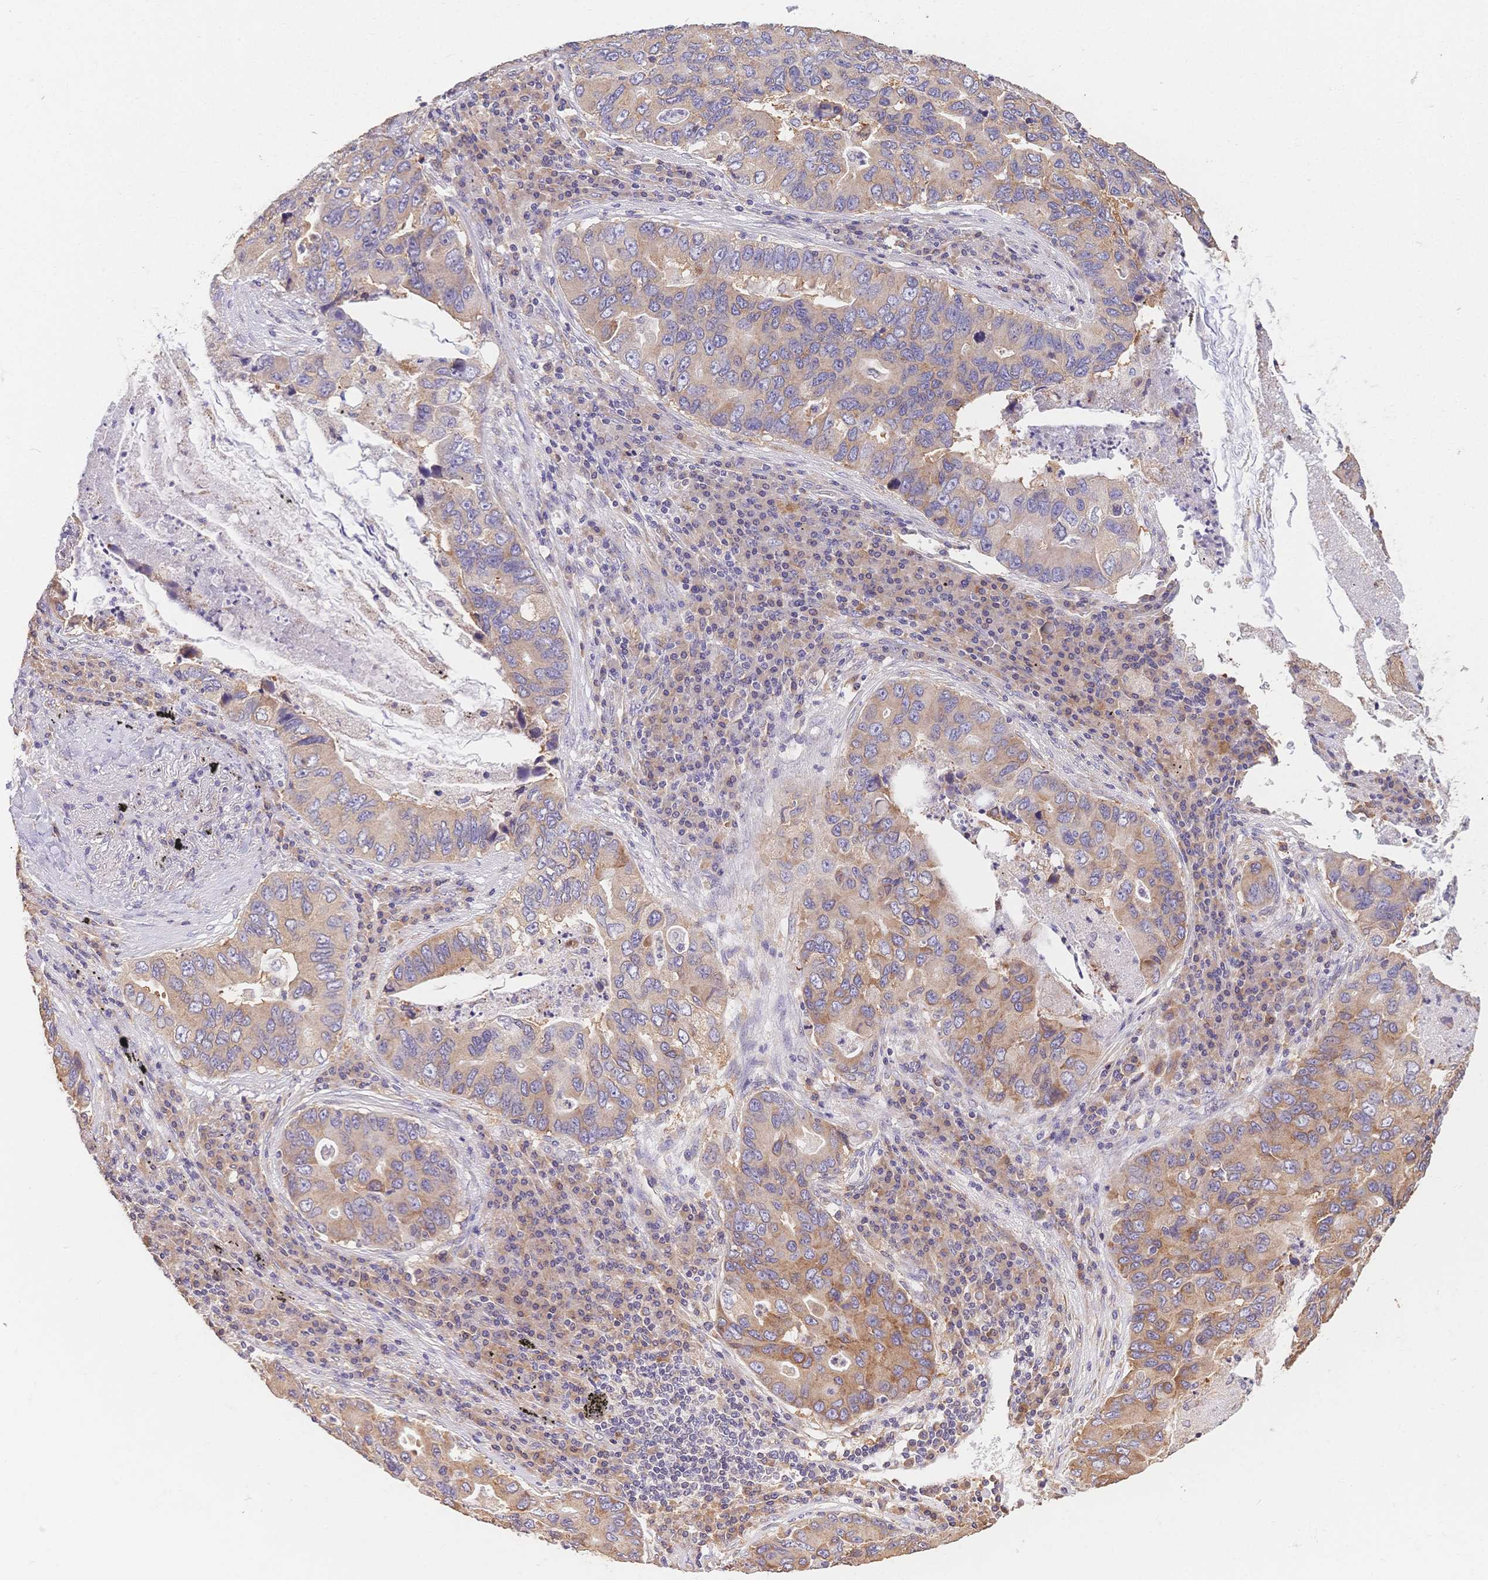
{"staining": {"intensity": "moderate", "quantity": "25%-75%", "location": "cytoplasmic/membranous"}, "tissue": "lung cancer", "cell_type": "Tumor cells", "image_type": "cancer", "snomed": [{"axis": "morphology", "description": "Adenocarcinoma, NOS"}, {"axis": "morphology", "description": "Adenocarcinoma, metastatic, NOS"}, {"axis": "topography", "description": "Lymph node"}, {"axis": "topography", "description": "Lung"}], "caption": "Tumor cells demonstrate medium levels of moderate cytoplasmic/membranous positivity in about 25%-75% of cells in lung adenocarcinoma. Ihc stains the protein in brown and the nuclei are stained blue.", "gene": "HS3ST5", "patient": {"sex": "female", "age": 54}}